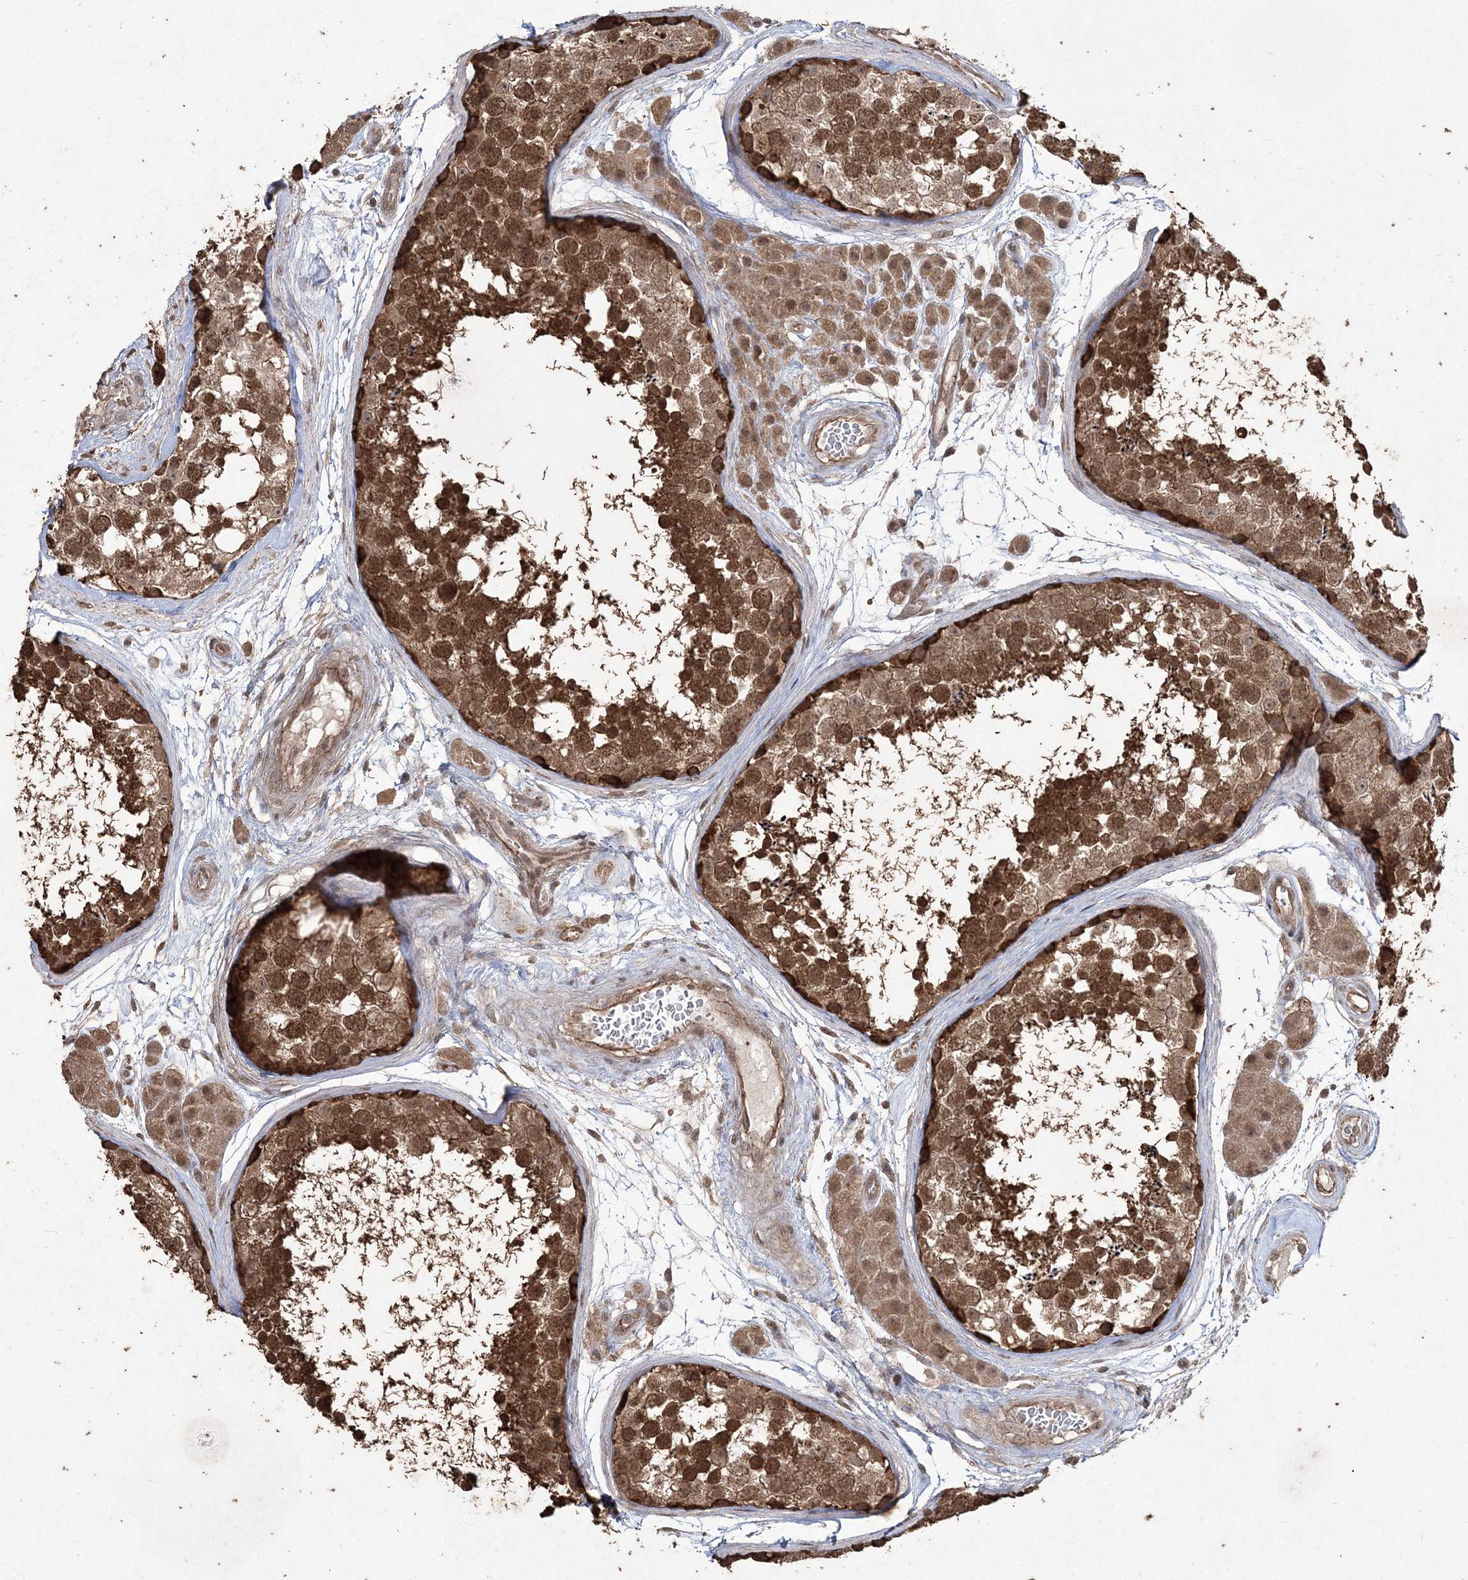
{"staining": {"intensity": "strong", "quantity": ">75%", "location": "cytoplasmic/membranous,nuclear"}, "tissue": "testis", "cell_type": "Cells in seminiferous ducts", "image_type": "normal", "snomed": [{"axis": "morphology", "description": "Normal tissue, NOS"}, {"axis": "topography", "description": "Testis"}], "caption": "Strong cytoplasmic/membranous,nuclear expression for a protein is present in about >75% of cells in seminiferous ducts of normal testis using immunohistochemistry.", "gene": "EHHADH", "patient": {"sex": "male", "age": 56}}